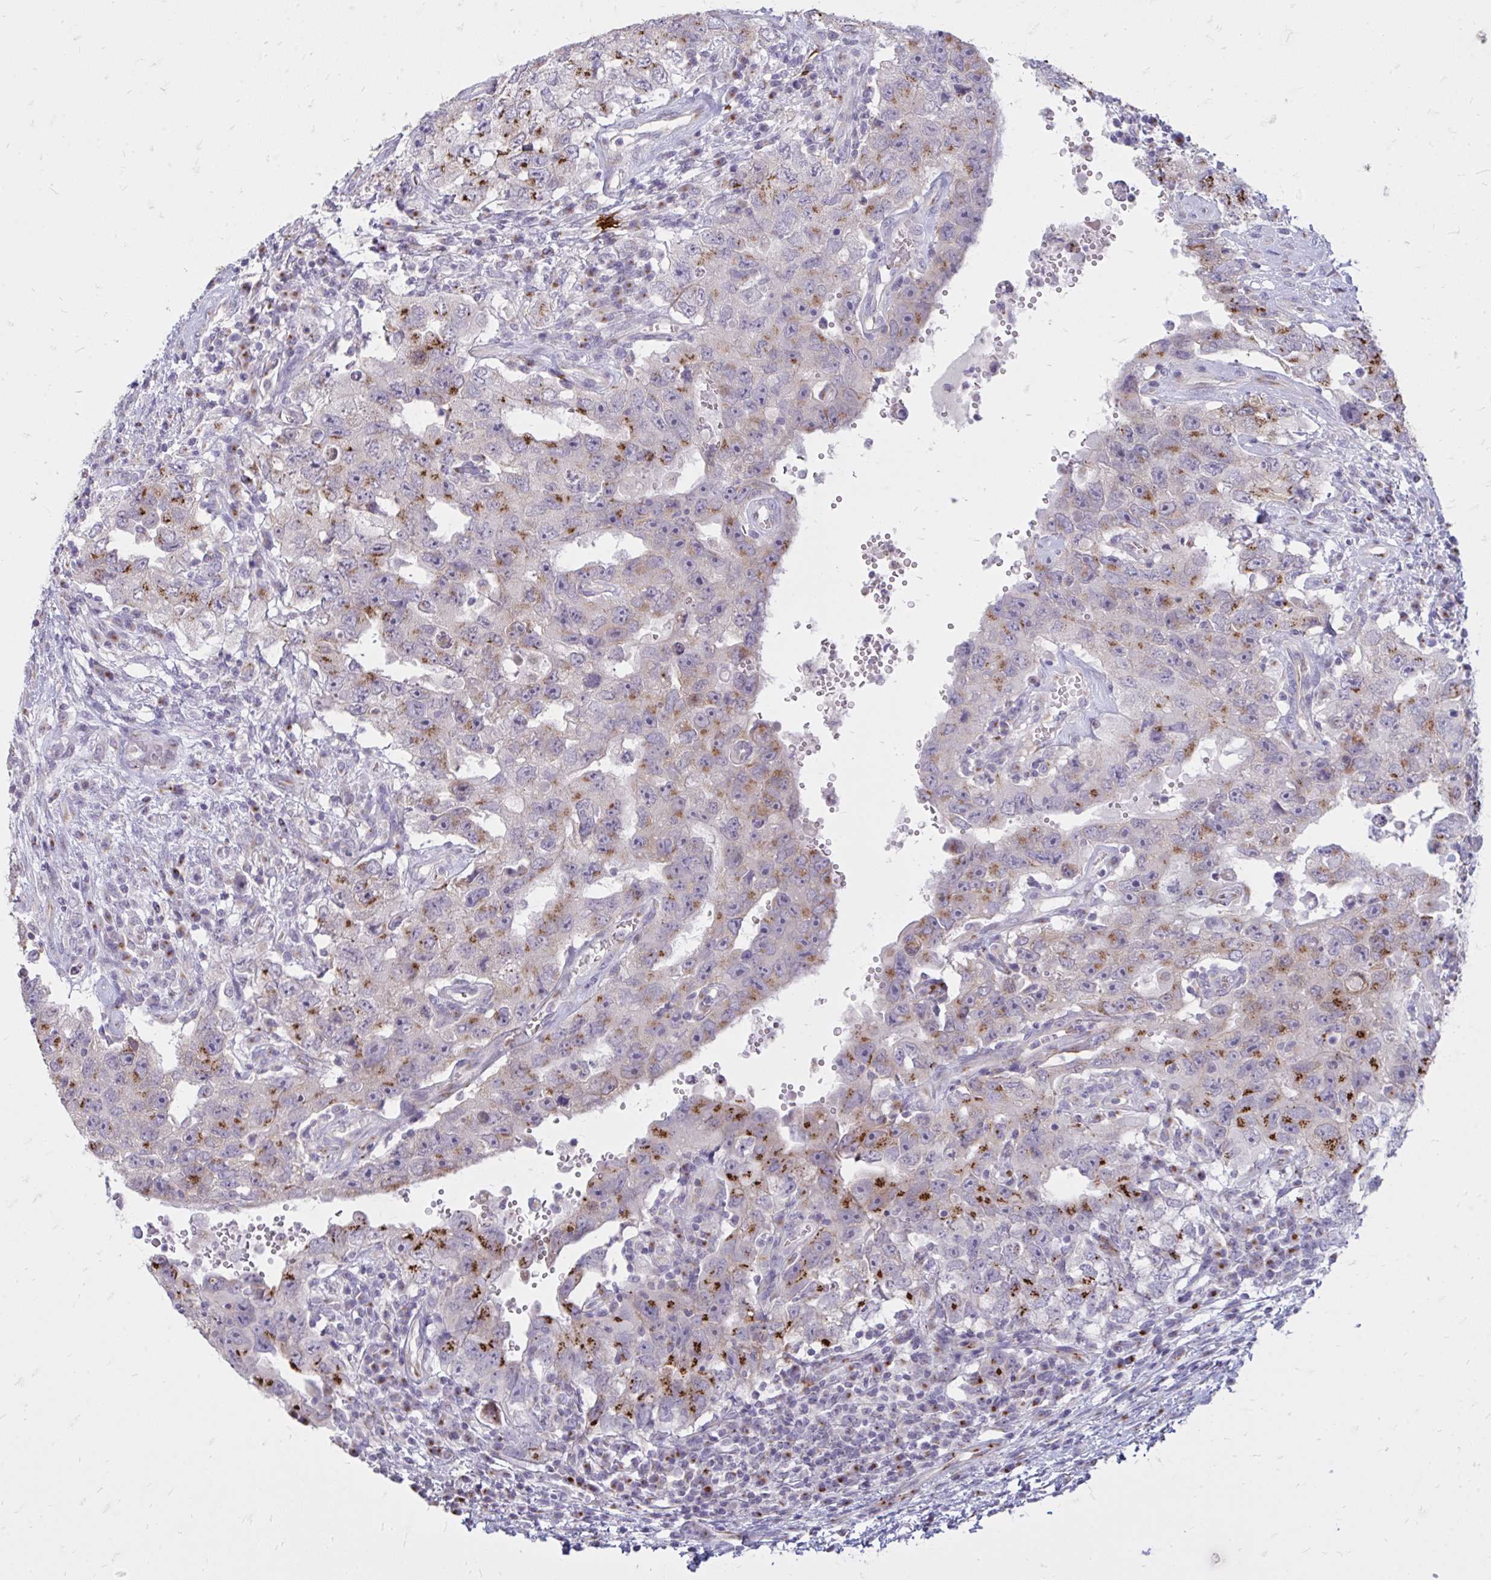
{"staining": {"intensity": "moderate", "quantity": ">75%", "location": "cytoplasmic/membranous"}, "tissue": "testis cancer", "cell_type": "Tumor cells", "image_type": "cancer", "snomed": [{"axis": "morphology", "description": "Carcinoma, Embryonal, NOS"}, {"axis": "topography", "description": "Testis"}], "caption": "The immunohistochemical stain shows moderate cytoplasmic/membranous expression in tumor cells of testis cancer tissue.", "gene": "RAB6B", "patient": {"sex": "male", "age": 26}}